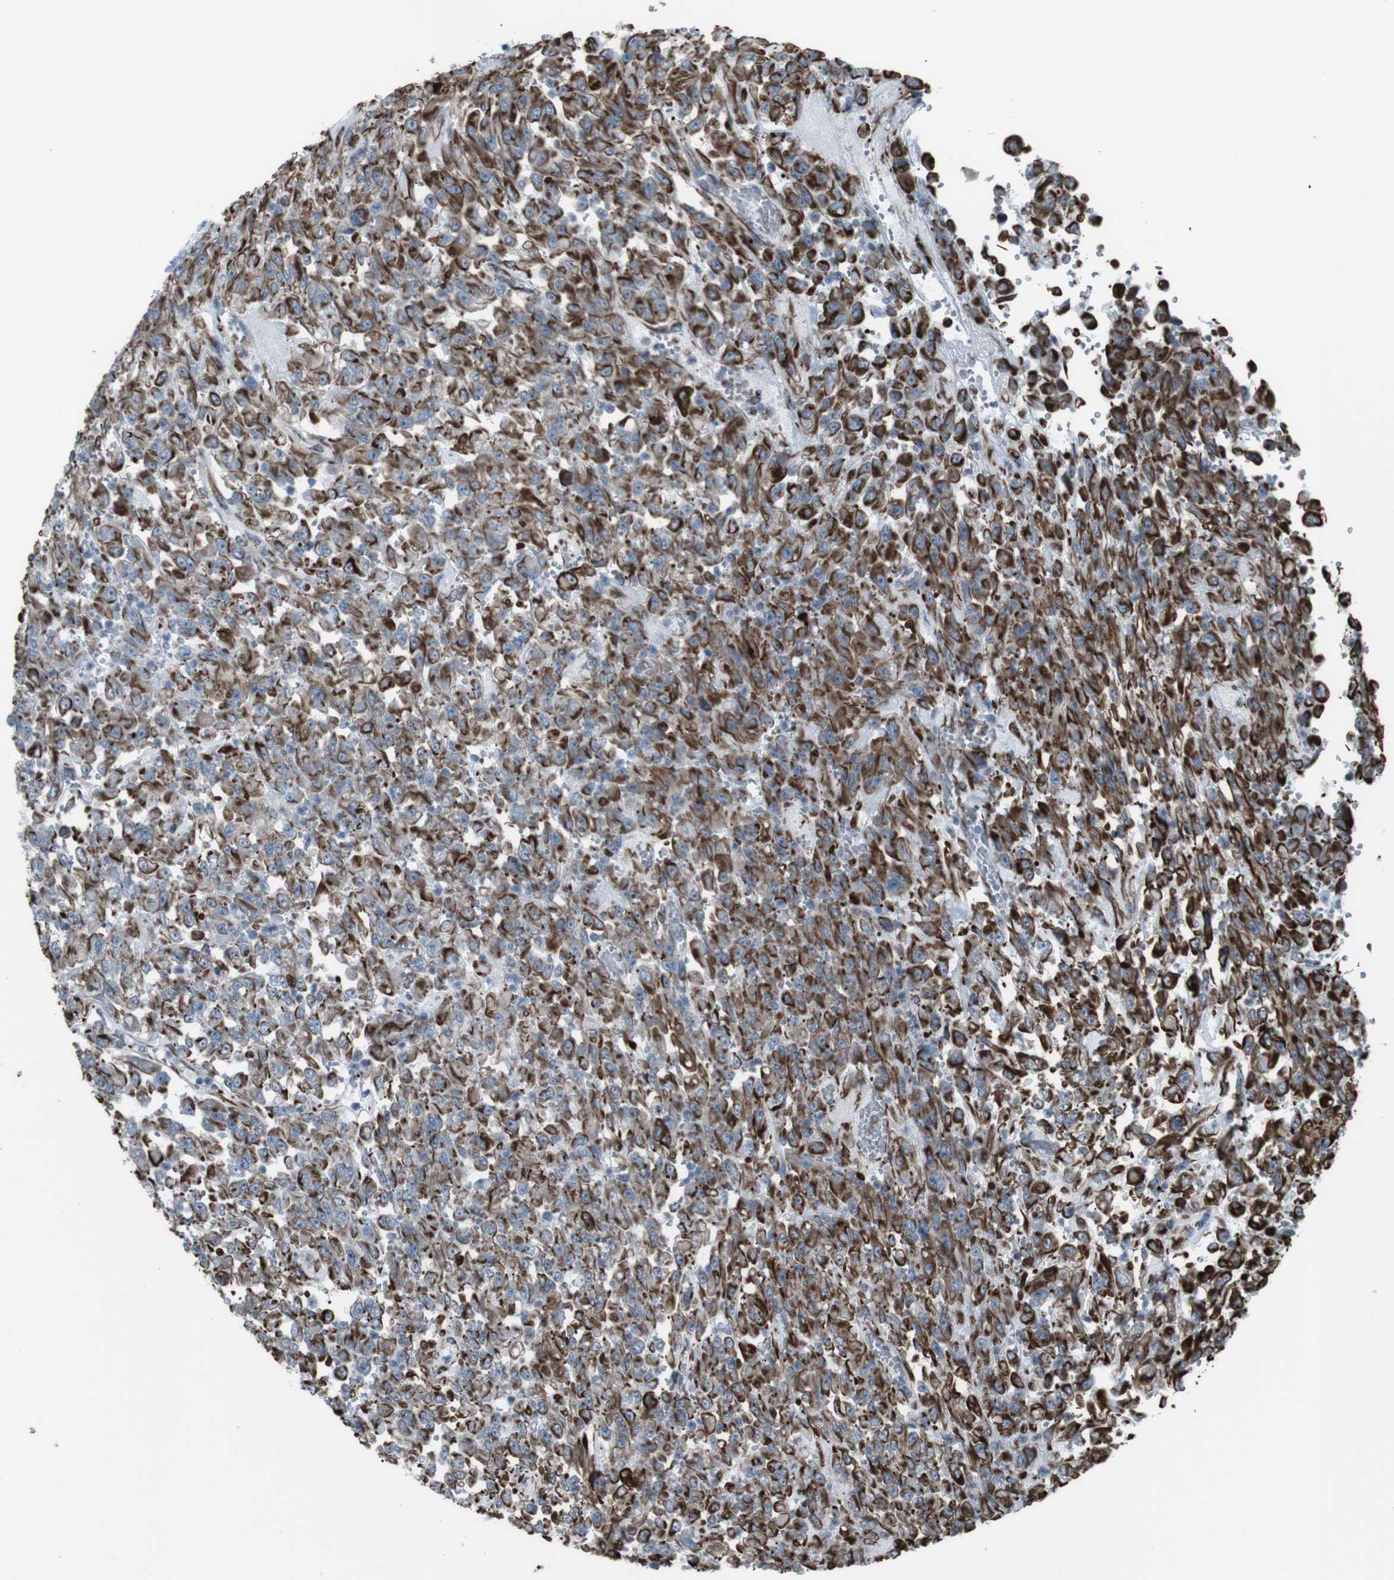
{"staining": {"intensity": "strong", "quantity": ">75%", "location": "cytoplasmic/membranous"}, "tissue": "urothelial cancer", "cell_type": "Tumor cells", "image_type": "cancer", "snomed": [{"axis": "morphology", "description": "Urothelial carcinoma, High grade"}, {"axis": "topography", "description": "Urinary bladder"}], "caption": "Immunohistochemistry micrograph of urothelial cancer stained for a protein (brown), which displays high levels of strong cytoplasmic/membranous expression in approximately >75% of tumor cells.", "gene": "ZDHHC6", "patient": {"sex": "male", "age": 46}}